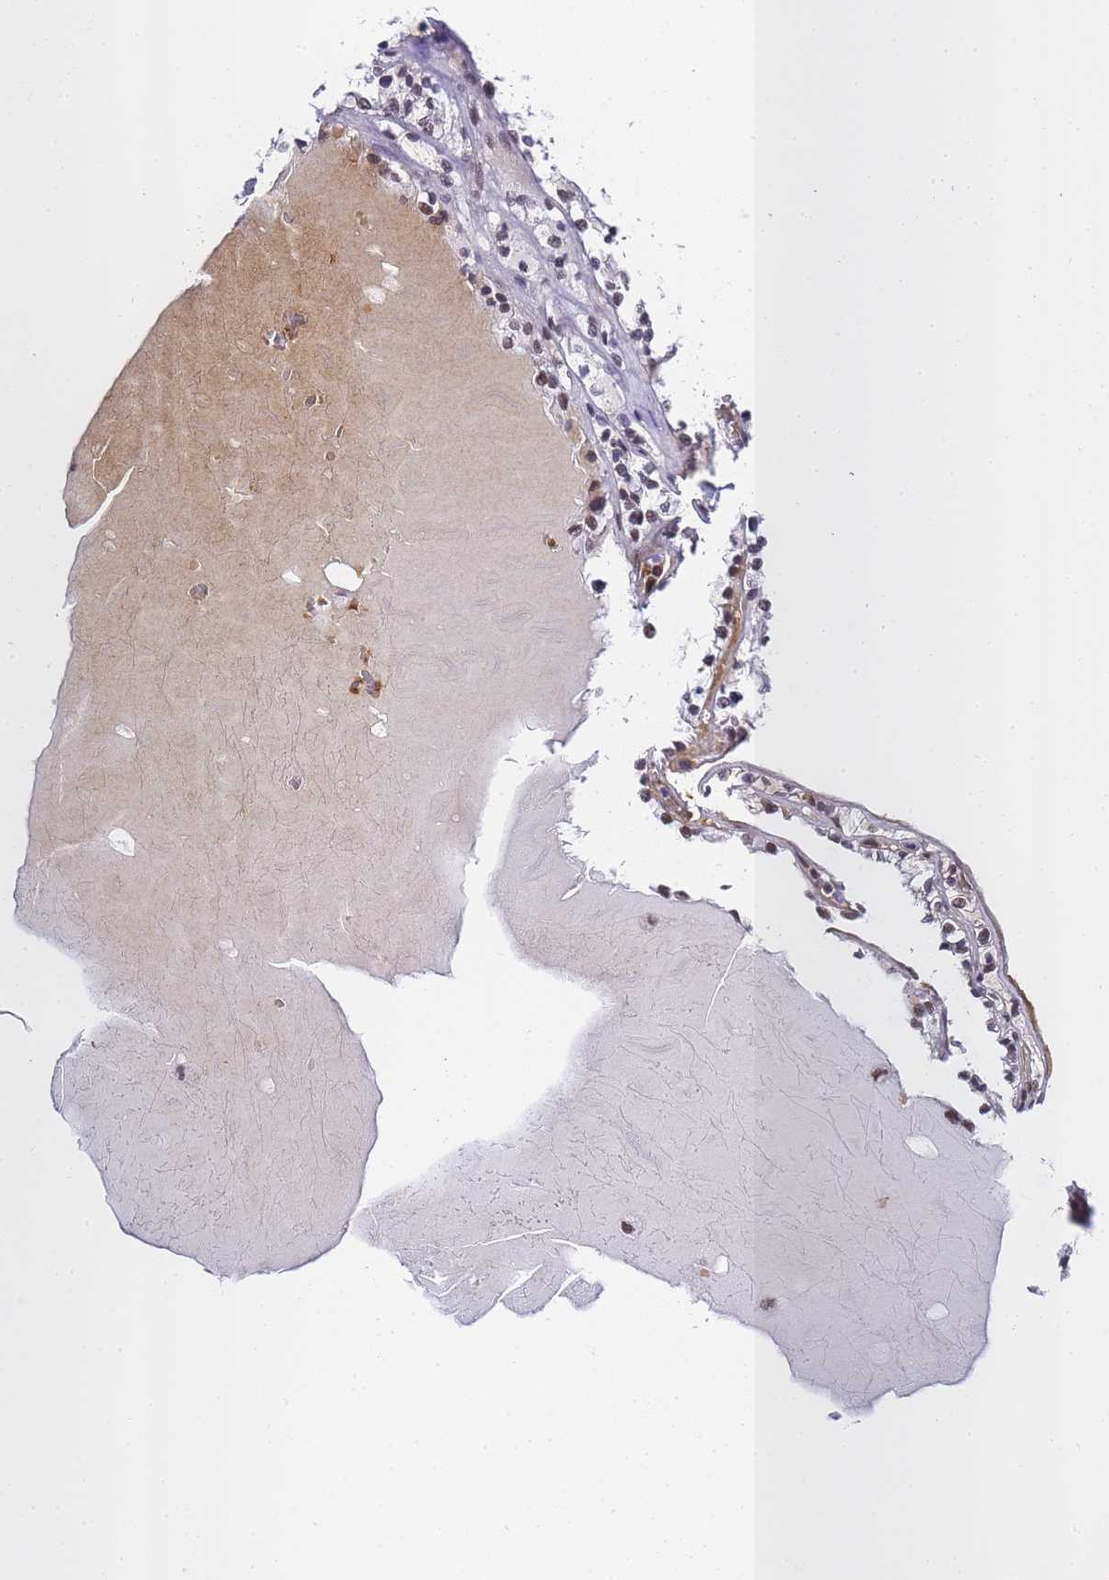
{"staining": {"intensity": "moderate", "quantity": ">75%", "location": "cytoplasmic/membranous,nuclear"}, "tissue": "renal cancer", "cell_type": "Tumor cells", "image_type": "cancer", "snomed": [{"axis": "morphology", "description": "Adenocarcinoma, NOS"}, {"axis": "topography", "description": "Kidney"}], "caption": "High-power microscopy captured an IHC histopathology image of renal cancer, revealing moderate cytoplasmic/membranous and nuclear positivity in about >75% of tumor cells. The protein is shown in brown color, while the nuclei are stained blue.", "gene": "POLR1A", "patient": {"sex": "female", "age": 56}}